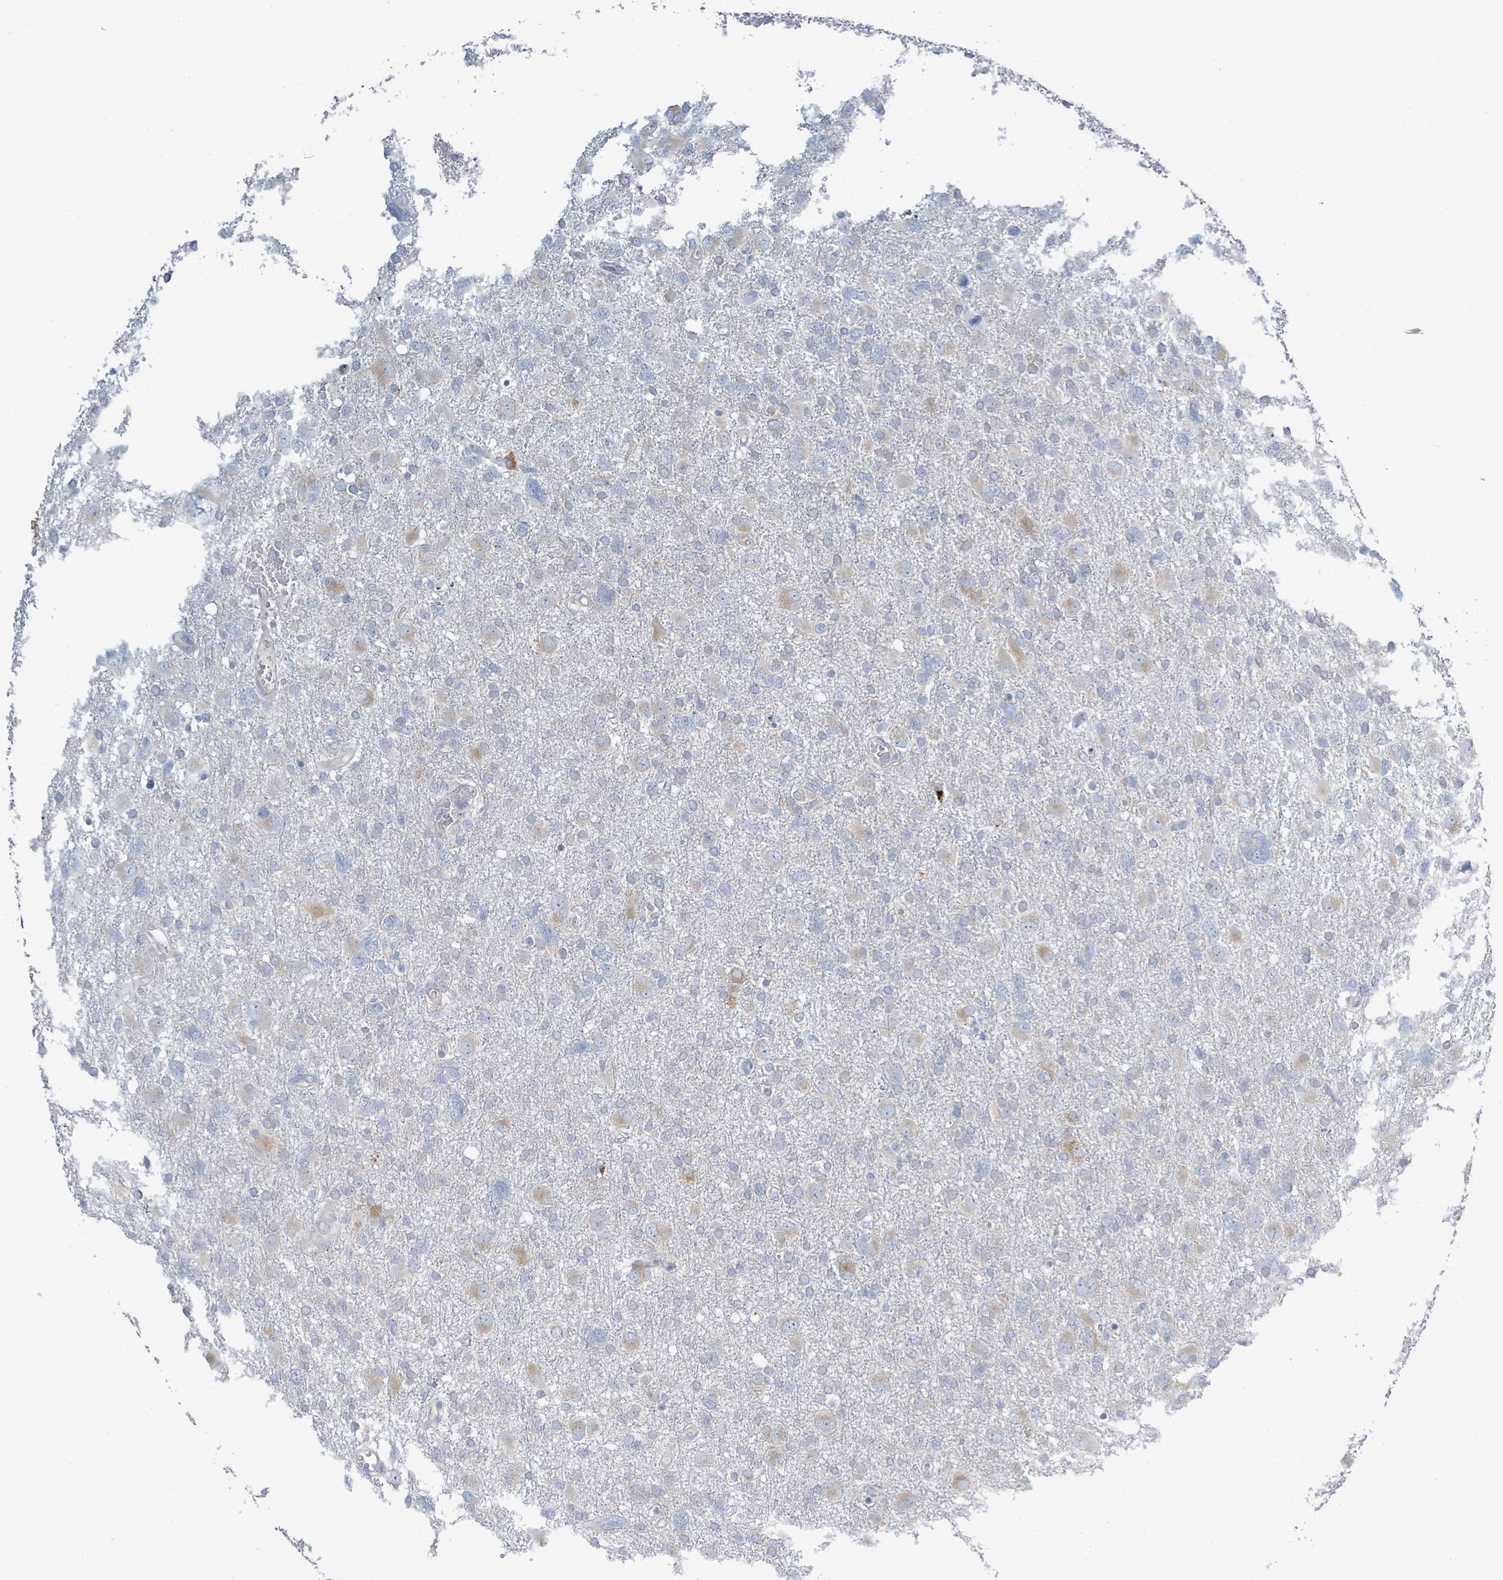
{"staining": {"intensity": "negative", "quantity": "none", "location": "none"}, "tissue": "glioma", "cell_type": "Tumor cells", "image_type": "cancer", "snomed": [{"axis": "morphology", "description": "Glioma, malignant, High grade"}, {"axis": "topography", "description": "Brain"}], "caption": "A high-resolution micrograph shows immunohistochemistry staining of malignant glioma (high-grade), which reveals no significant staining in tumor cells.", "gene": "SIRPB1", "patient": {"sex": "male", "age": 61}}